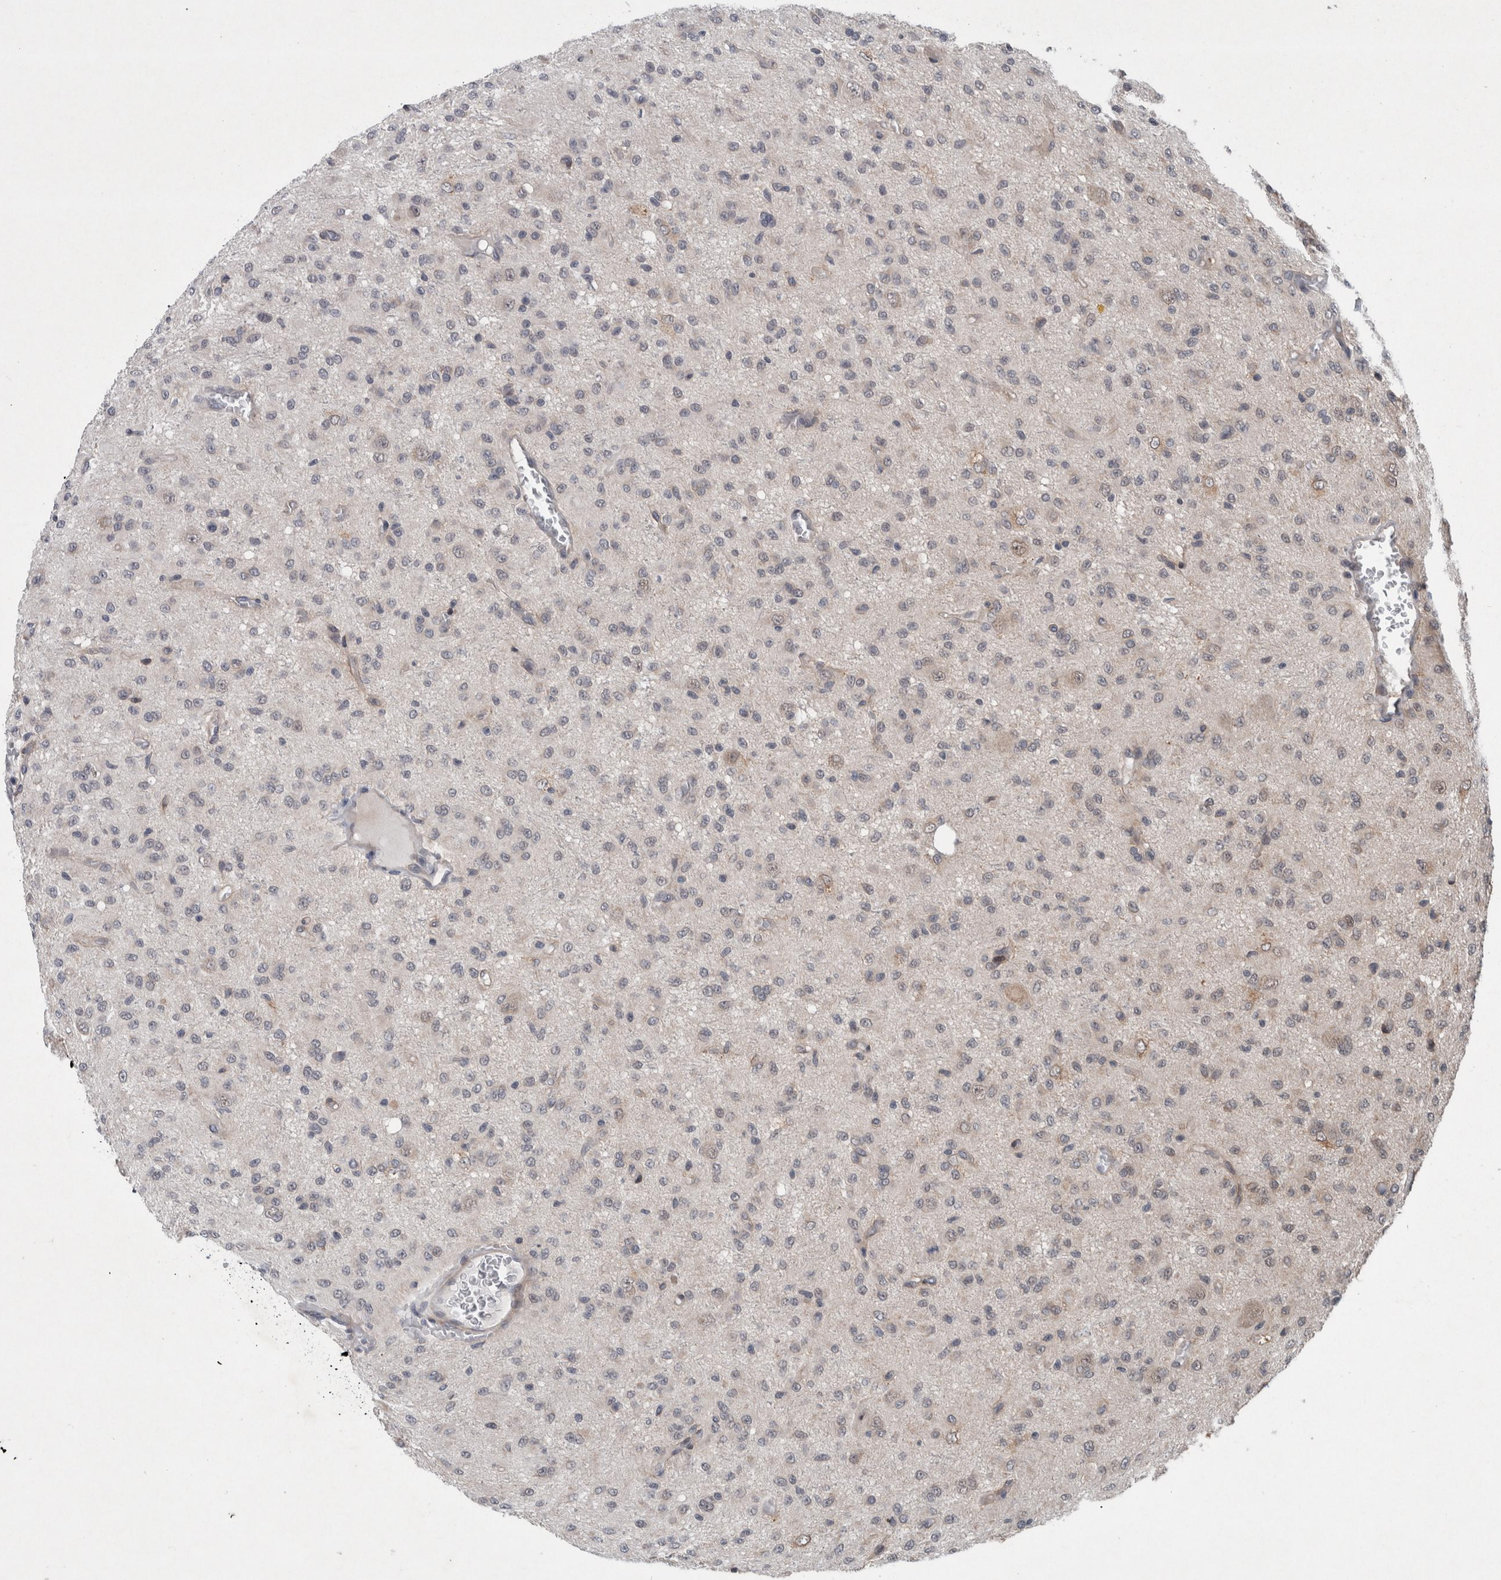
{"staining": {"intensity": "negative", "quantity": "none", "location": "none"}, "tissue": "glioma", "cell_type": "Tumor cells", "image_type": "cancer", "snomed": [{"axis": "morphology", "description": "Glioma, malignant, High grade"}, {"axis": "topography", "description": "Brain"}], "caption": "Tumor cells are negative for protein expression in human malignant glioma (high-grade). (DAB (3,3'-diaminobenzidine) immunohistochemistry (IHC) visualized using brightfield microscopy, high magnification).", "gene": "GIMAP6", "patient": {"sex": "female", "age": 59}}